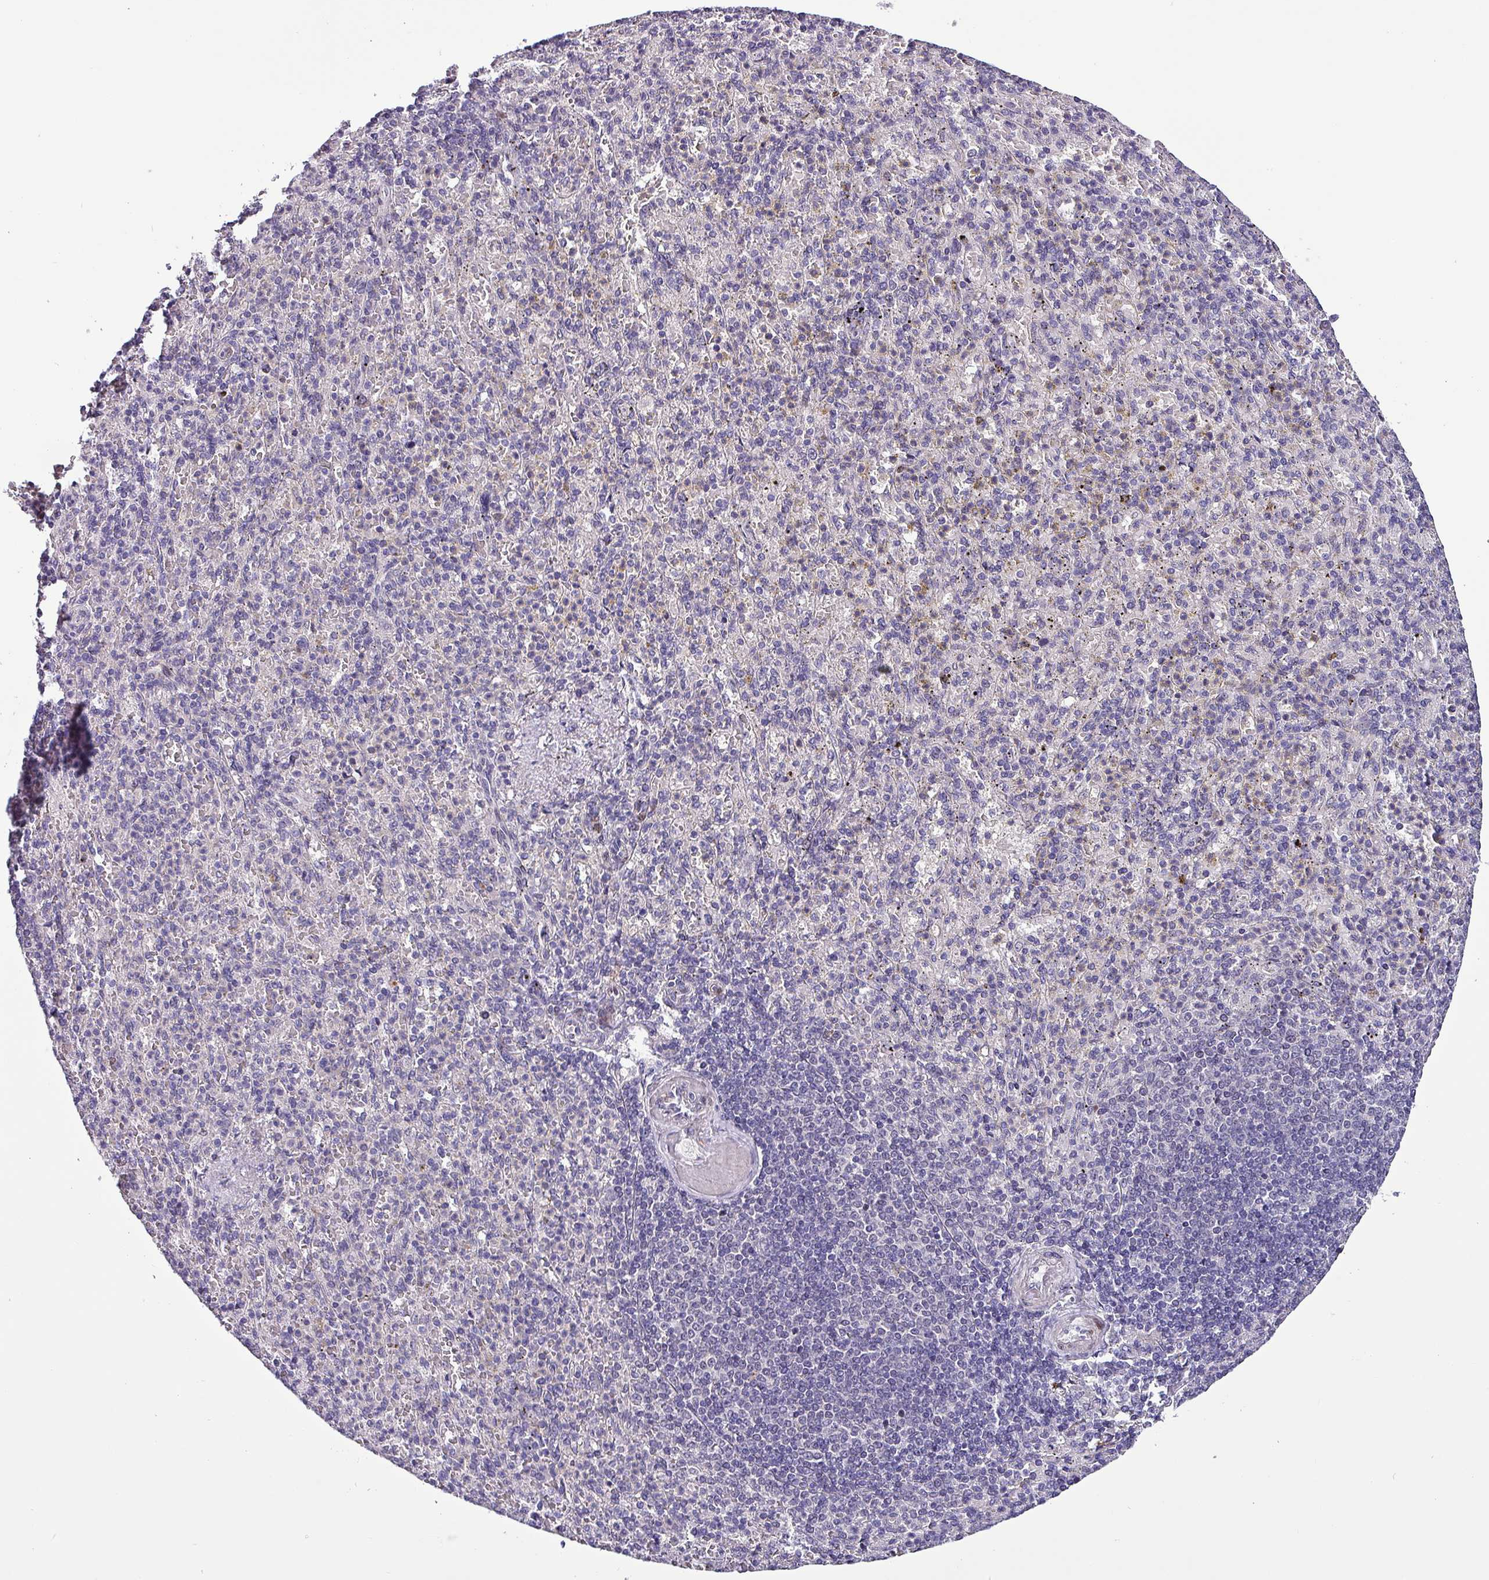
{"staining": {"intensity": "negative", "quantity": "none", "location": "none"}, "tissue": "spleen", "cell_type": "Cells in red pulp", "image_type": "normal", "snomed": [{"axis": "morphology", "description": "Normal tissue, NOS"}, {"axis": "topography", "description": "Spleen"}], "caption": "Histopathology image shows no protein staining in cells in red pulp of unremarkable spleen.", "gene": "GRAPL", "patient": {"sex": "female", "age": 74}}